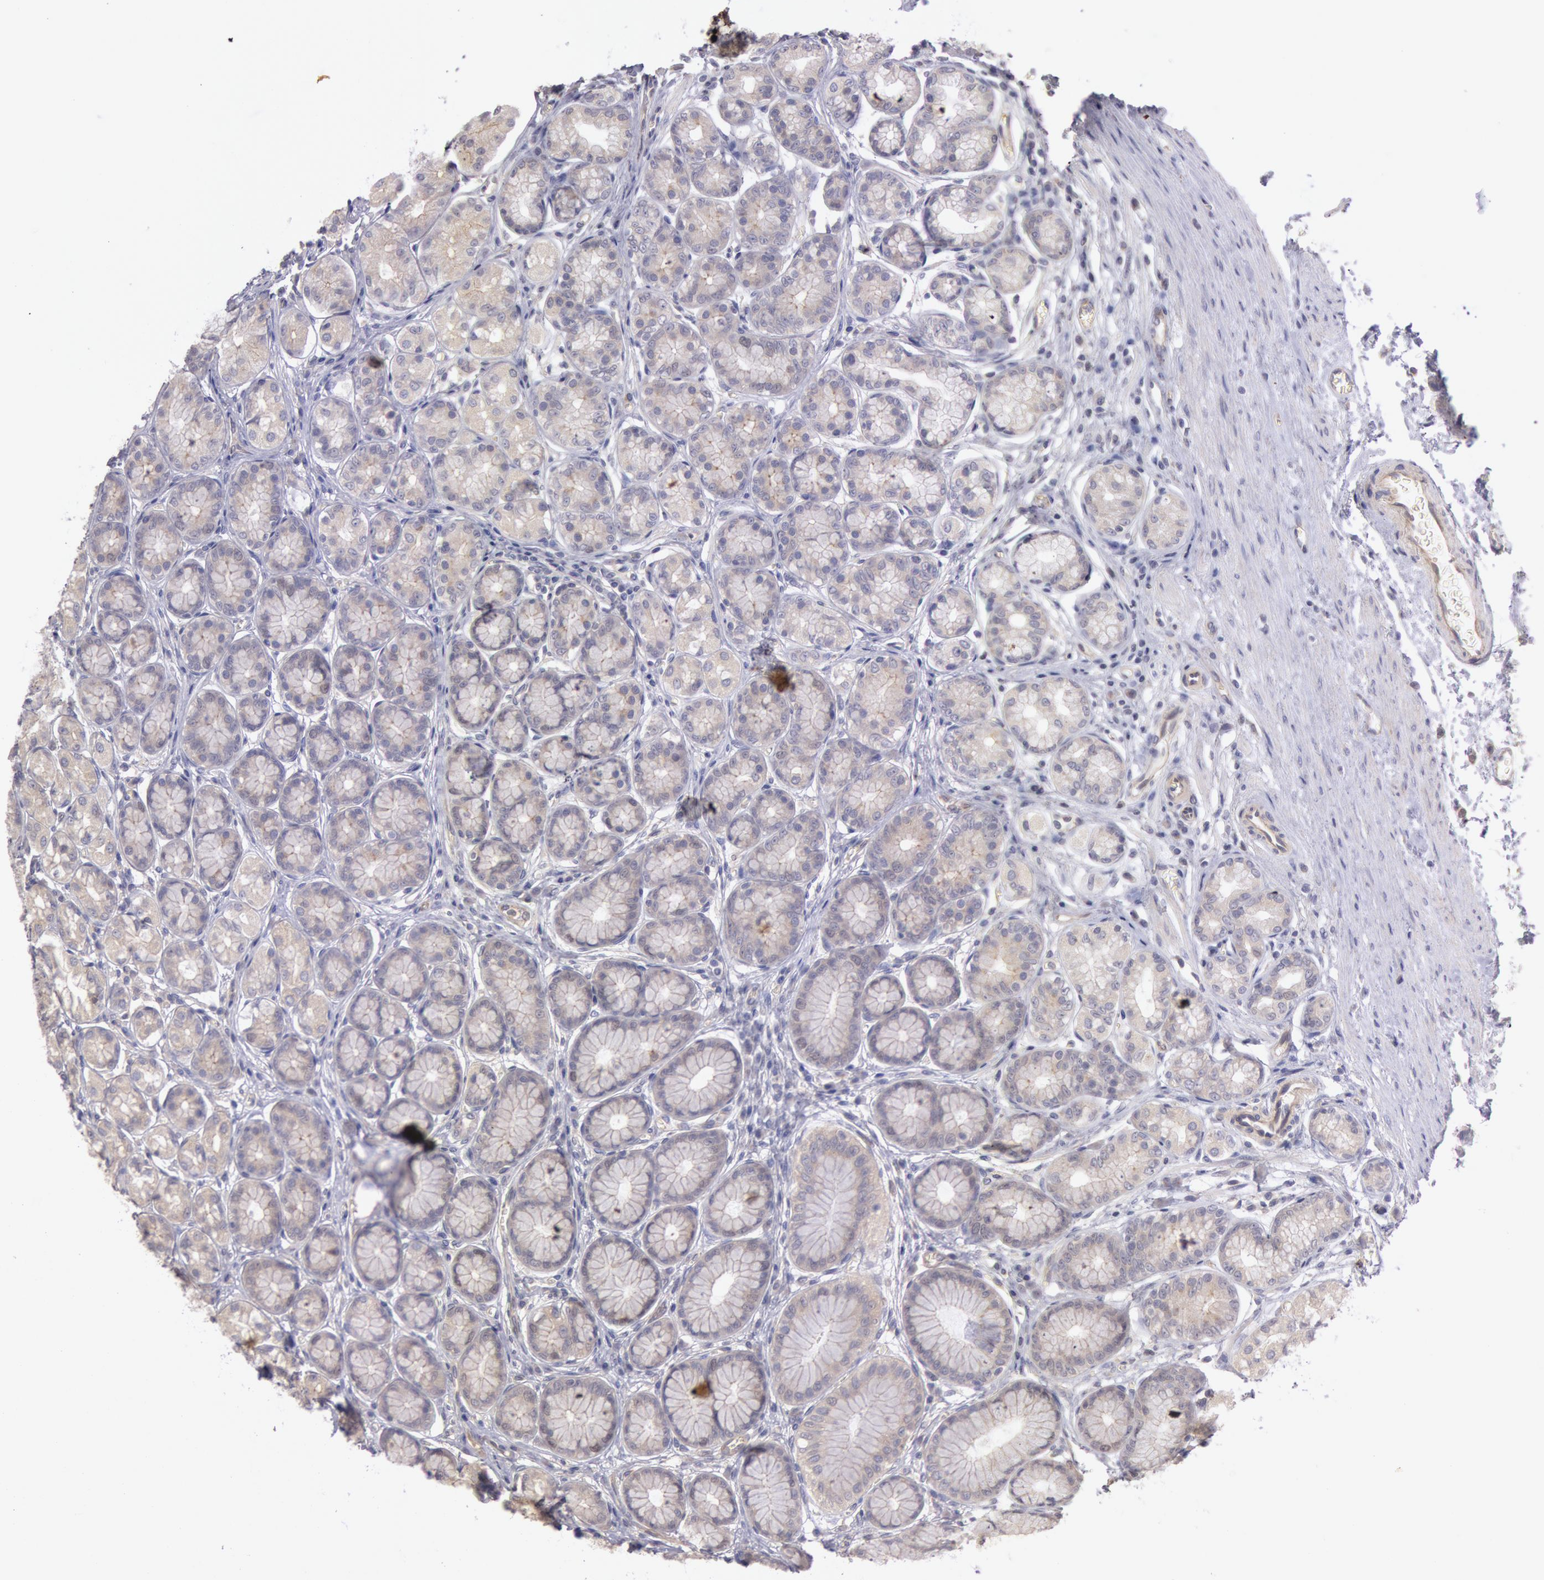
{"staining": {"intensity": "negative", "quantity": "none", "location": "none"}, "tissue": "stomach", "cell_type": "Glandular cells", "image_type": "normal", "snomed": [{"axis": "morphology", "description": "Normal tissue, NOS"}, {"axis": "topography", "description": "Stomach"}, {"axis": "topography", "description": "Stomach, lower"}], "caption": "Immunohistochemical staining of benign human stomach shows no significant positivity in glandular cells. (Immunohistochemistry, brightfield microscopy, high magnification).", "gene": "AMOTL1", "patient": {"sex": "male", "age": 76}}